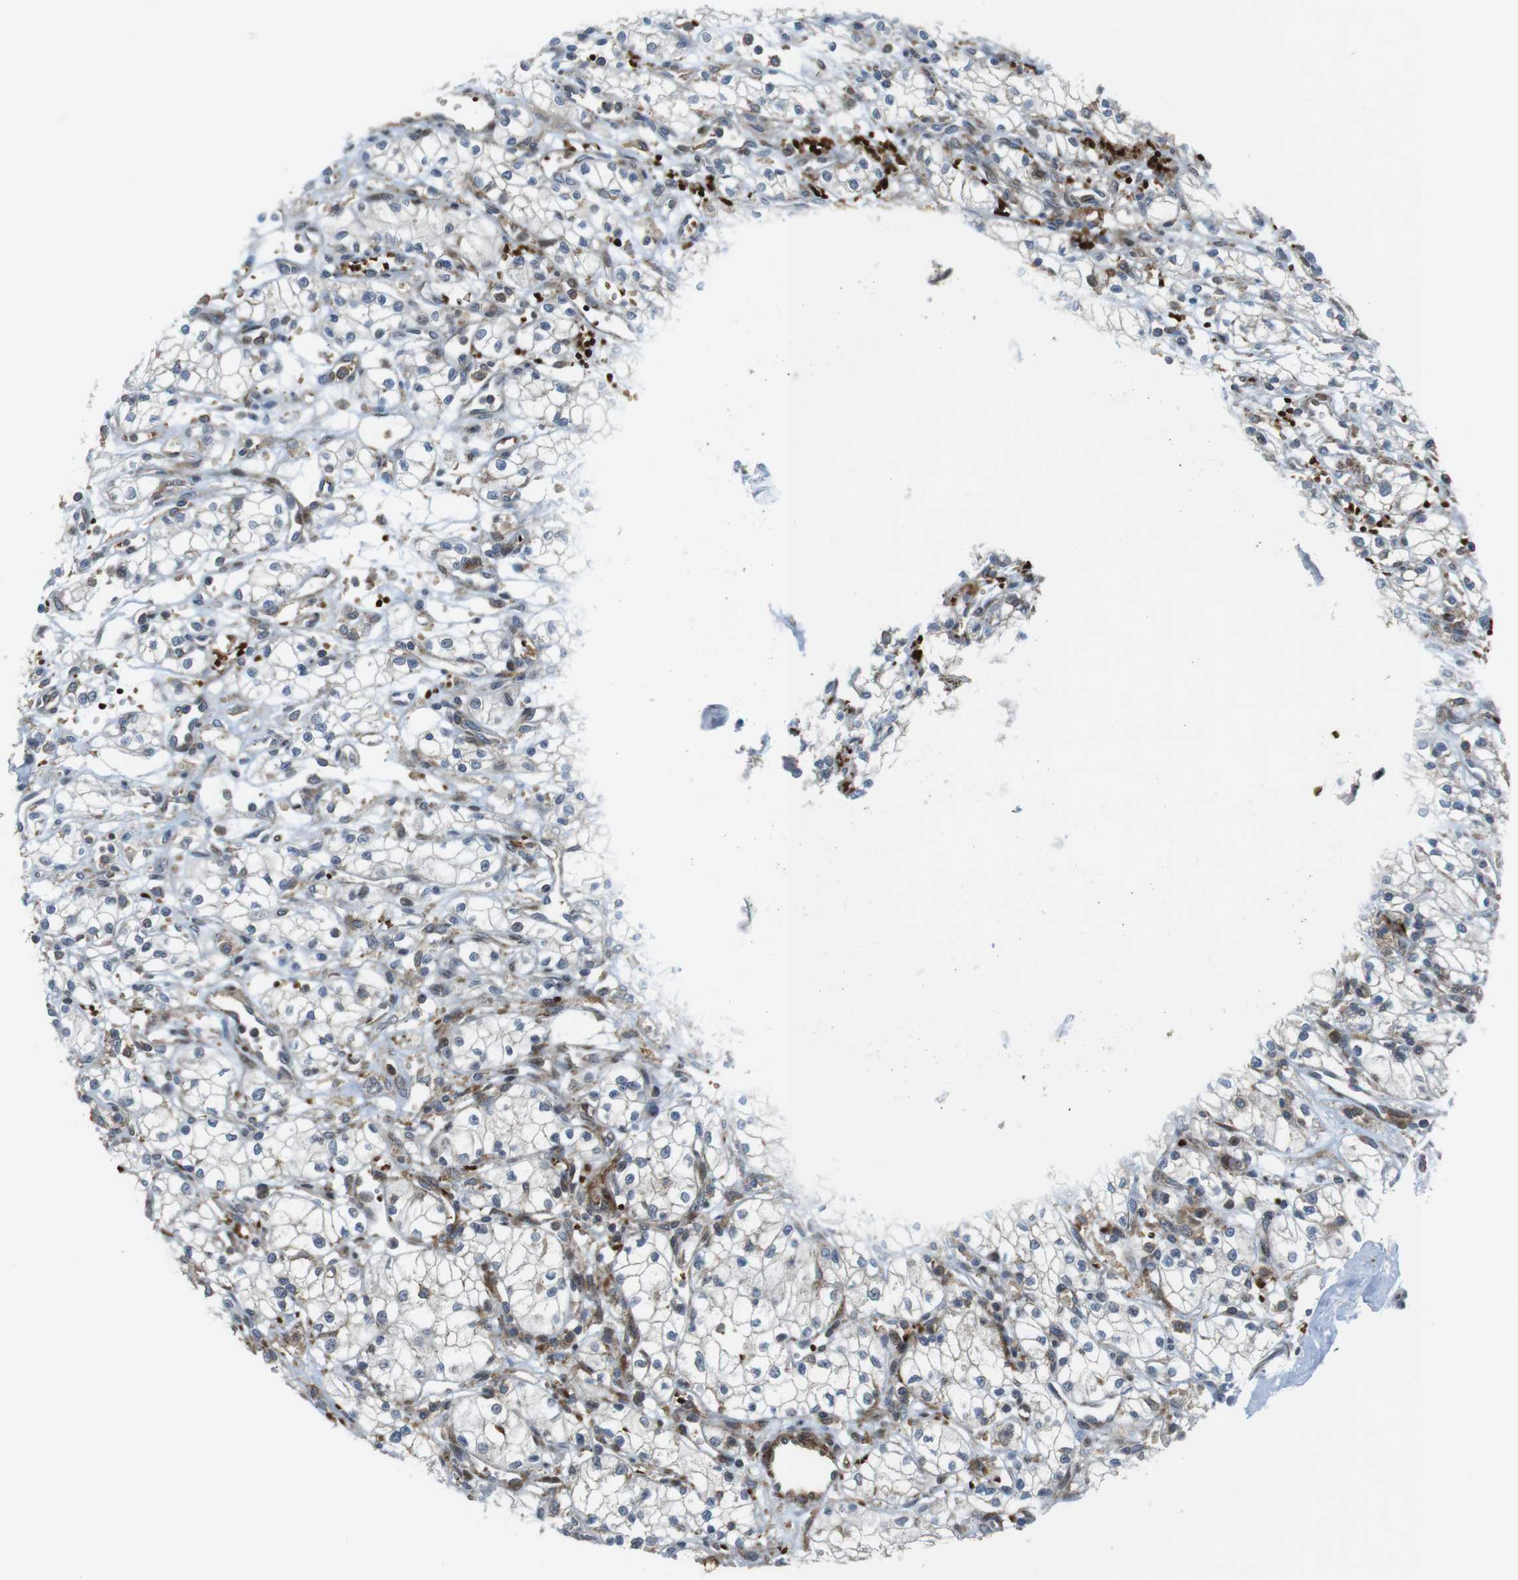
{"staining": {"intensity": "negative", "quantity": "none", "location": "none"}, "tissue": "renal cancer", "cell_type": "Tumor cells", "image_type": "cancer", "snomed": [{"axis": "morphology", "description": "Normal tissue, NOS"}, {"axis": "morphology", "description": "Adenocarcinoma, NOS"}, {"axis": "topography", "description": "Kidney"}], "caption": "The photomicrograph displays no significant expression in tumor cells of renal cancer. (DAB immunohistochemistry, high magnification).", "gene": "CUL7", "patient": {"sex": "male", "age": 59}}